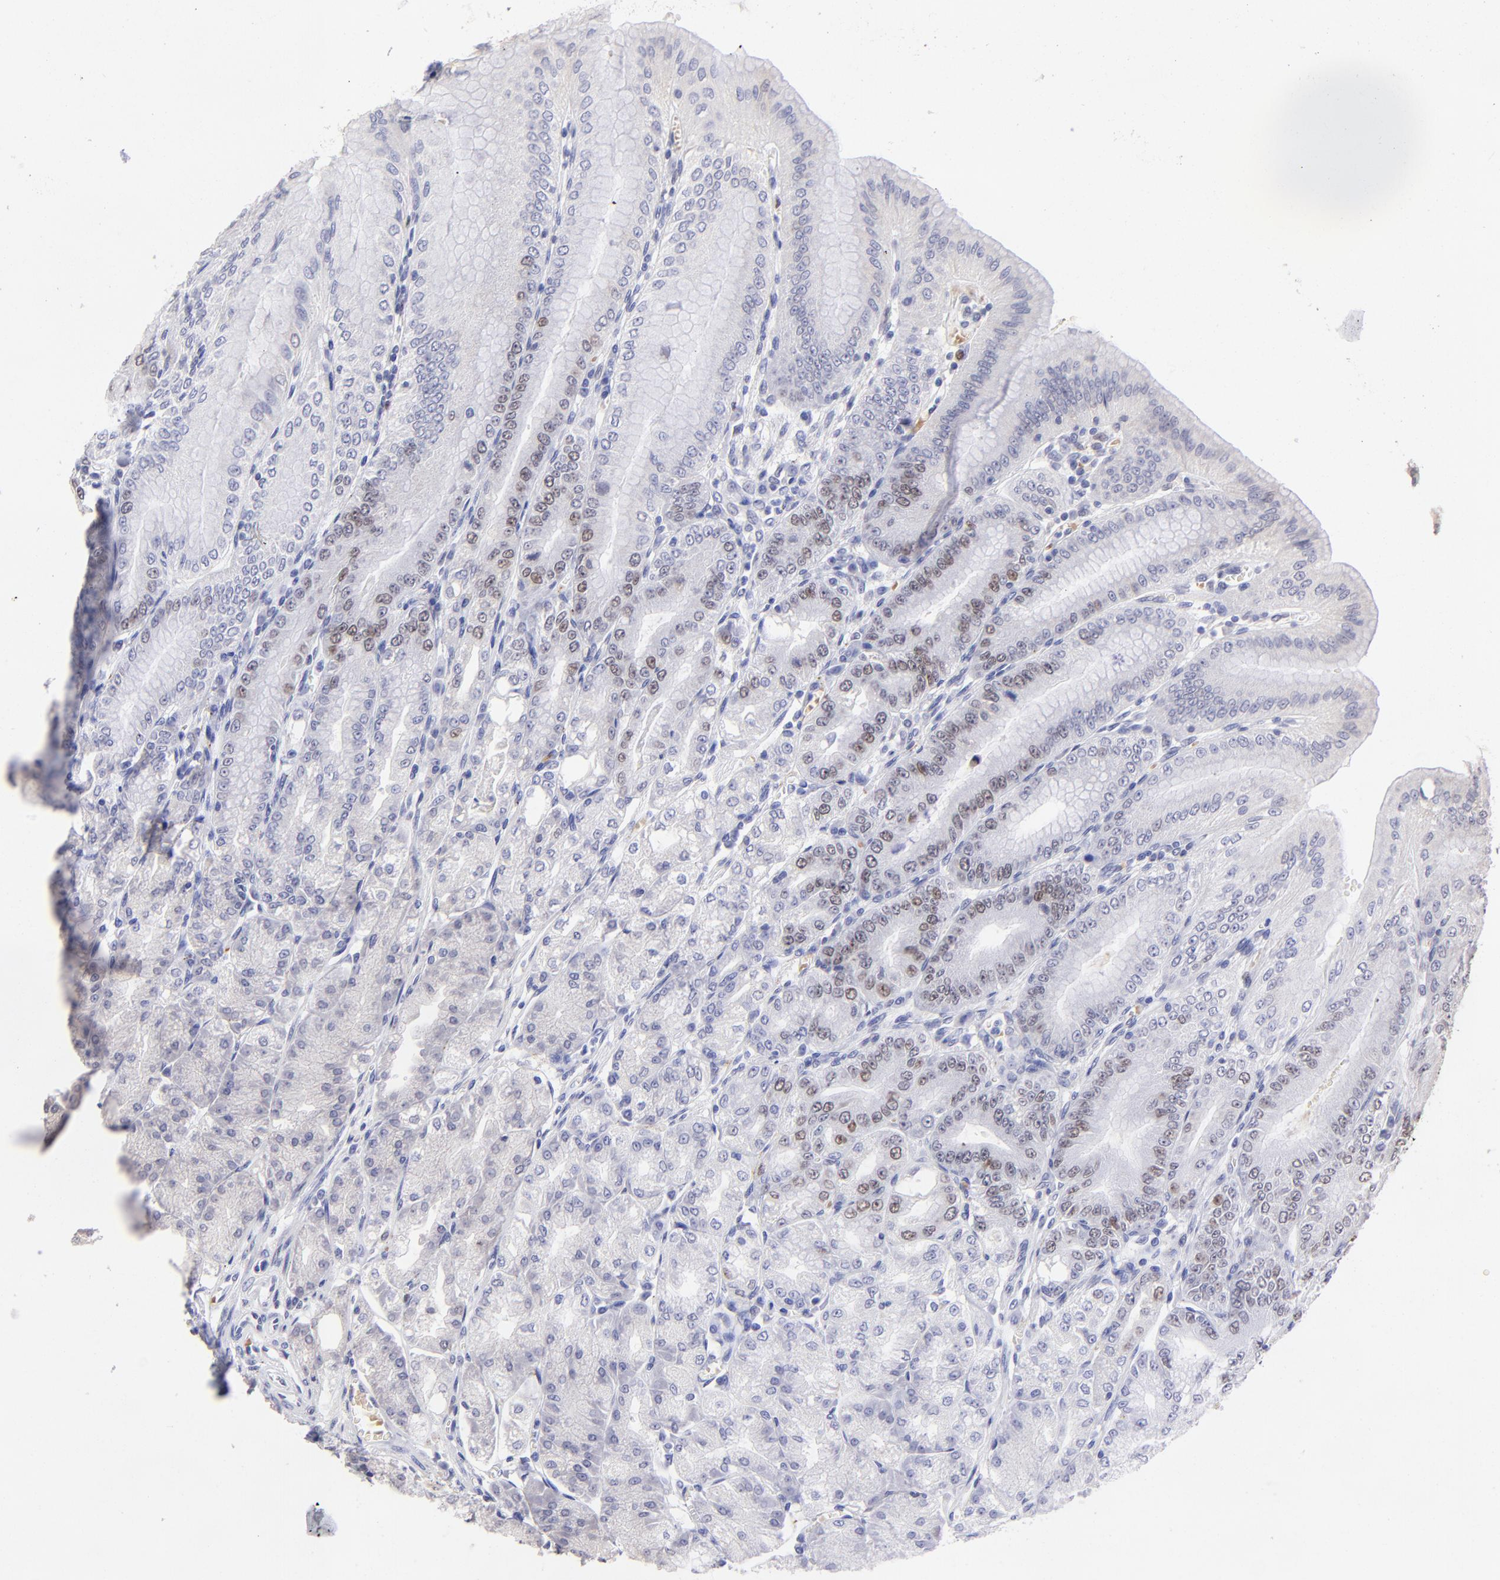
{"staining": {"intensity": "weak", "quantity": "<25%", "location": "nuclear"}, "tissue": "stomach", "cell_type": "Glandular cells", "image_type": "normal", "snomed": [{"axis": "morphology", "description": "Normal tissue, NOS"}, {"axis": "topography", "description": "Stomach, lower"}], "caption": "The micrograph shows no staining of glandular cells in benign stomach.", "gene": "DNMT1", "patient": {"sex": "male", "age": 71}}